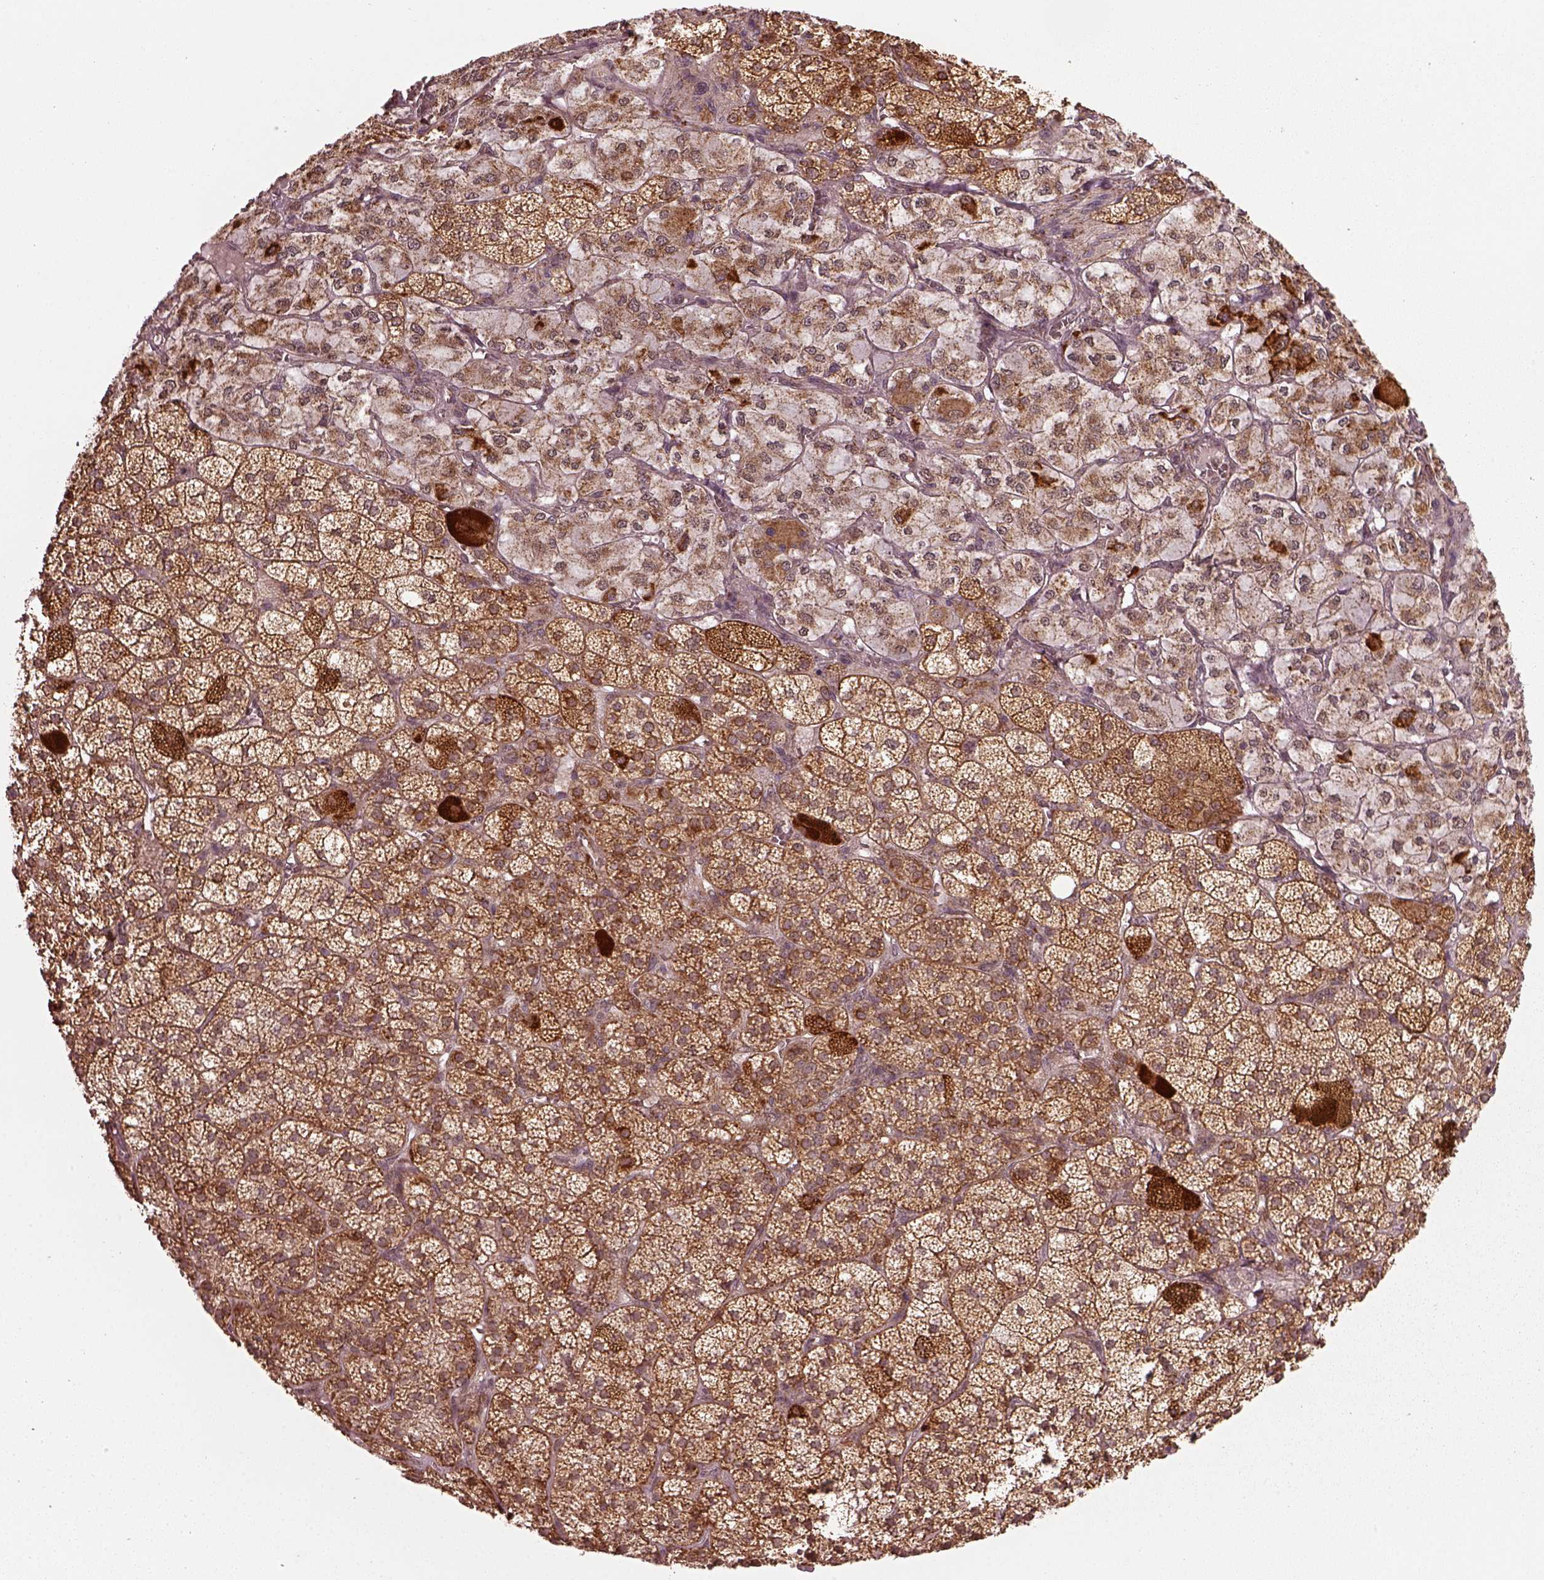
{"staining": {"intensity": "strong", "quantity": ">75%", "location": "cytoplasmic/membranous"}, "tissue": "adrenal gland", "cell_type": "Glandular cells", "image_type": "normal", "snomed": [{"axis": "morphology", "description": "Normal tissue, NOS"}, {"axis": "topography", "description": "Adrenal gland"}], "caption": "Glandular cells show strong cytoplasmic/membranous staining in approximately >75% of cells in benign adrenal gland.", "gene": "SEL1L3", "patient": {"sex": "female", "age": 60}}